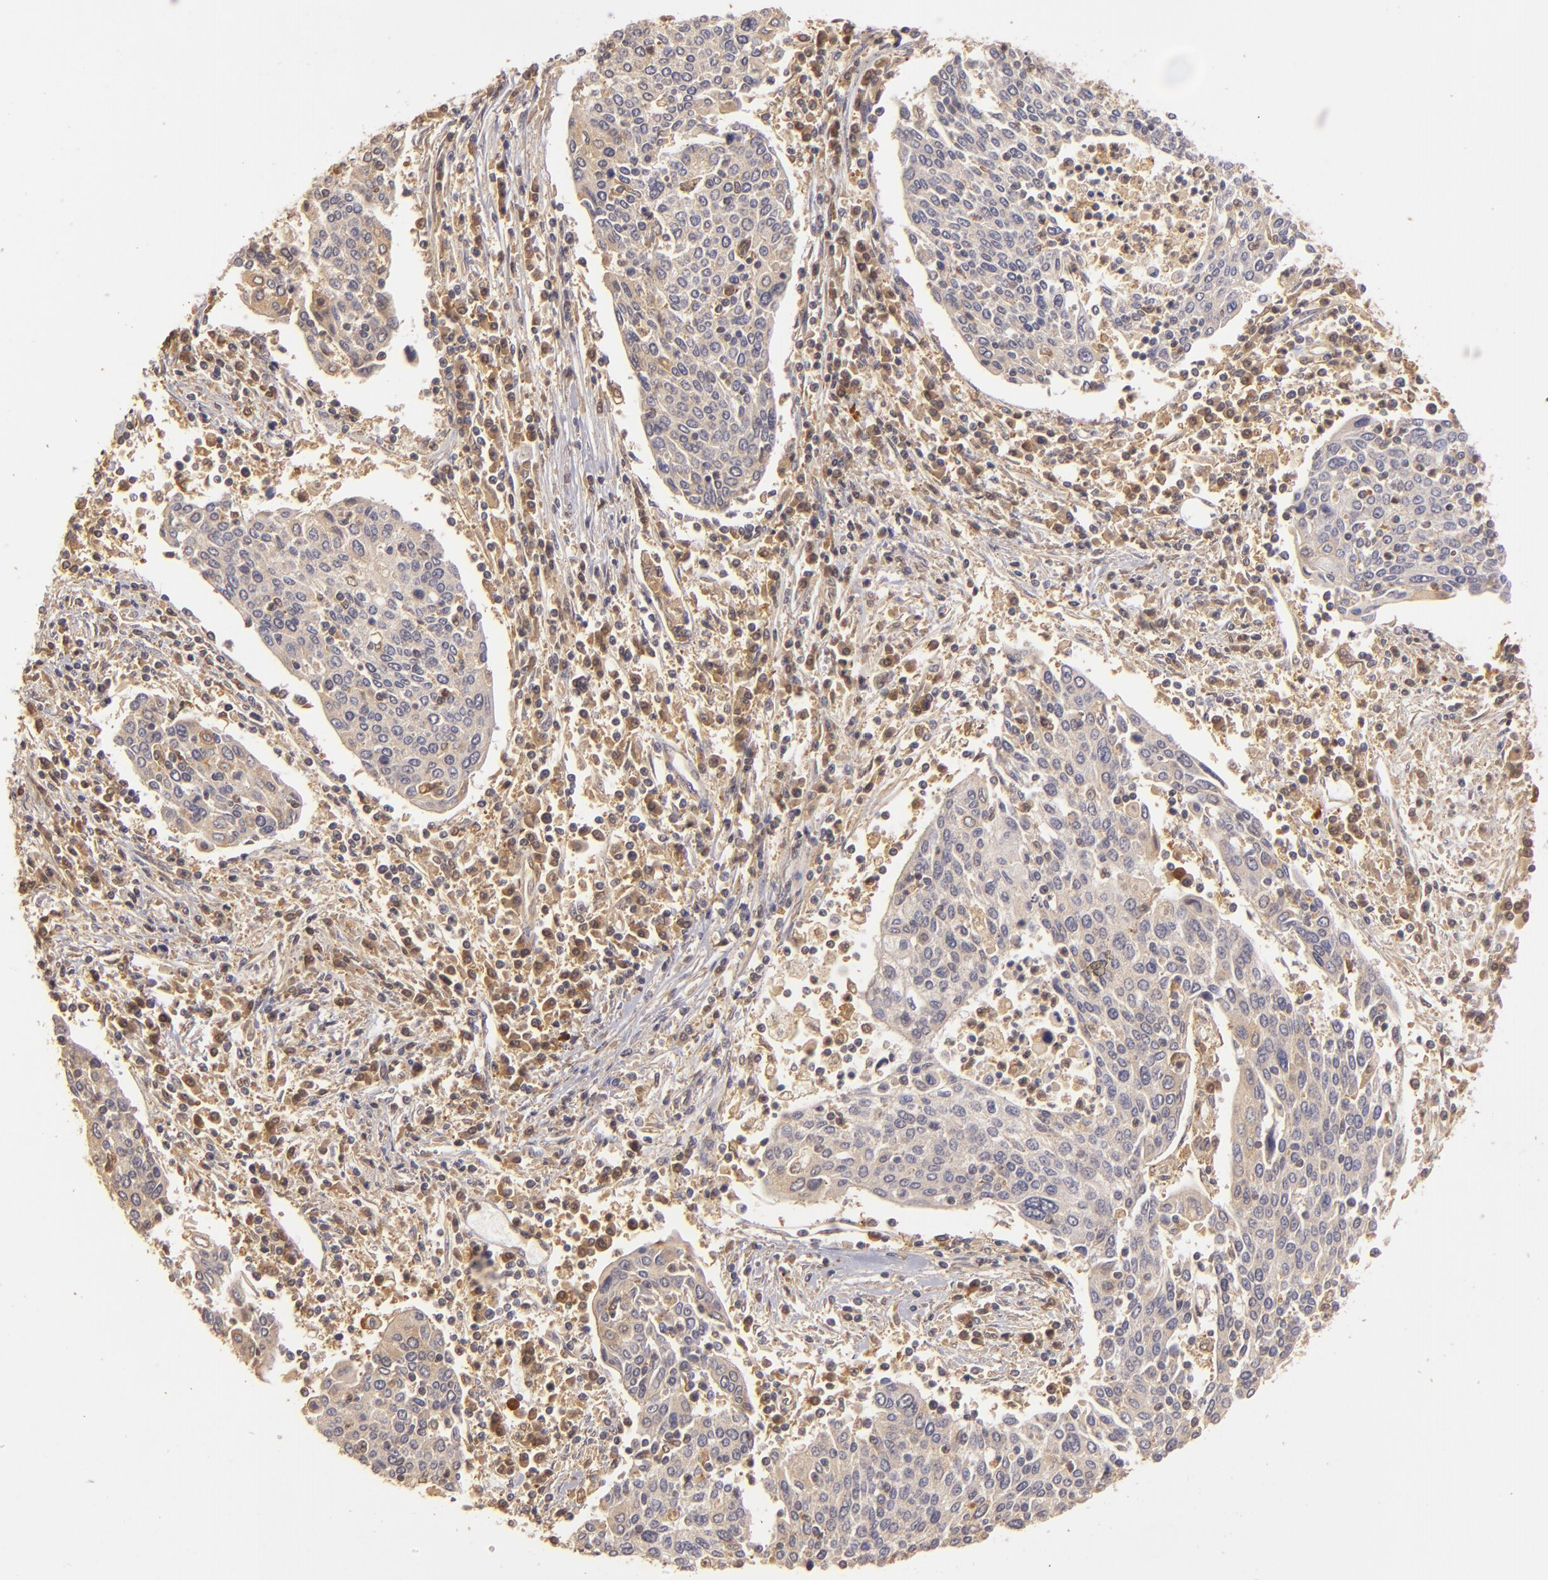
{"staining": {"intensity": "moderate", "quantity": ">75%", "location": "cytoplasmic/membranous"}, "tissue": "cervical cancer", "cell_type": "Tumor cells", "image_type": "cancer", "snomed": [{"axis": "morphology", "description": "Squamous cell carcinoma, NOS"}, {"axis": "topography", "description": "Cervix"}], "caption": "This is a micrograph of immunohistochemistry staining of cervical squamous cell carcinoma, which shows moderate staining in the cytoplasmic/membranous of tumor cells.", "gene": "PRKCD", "patient": {"sex": "female", "age": 40}}